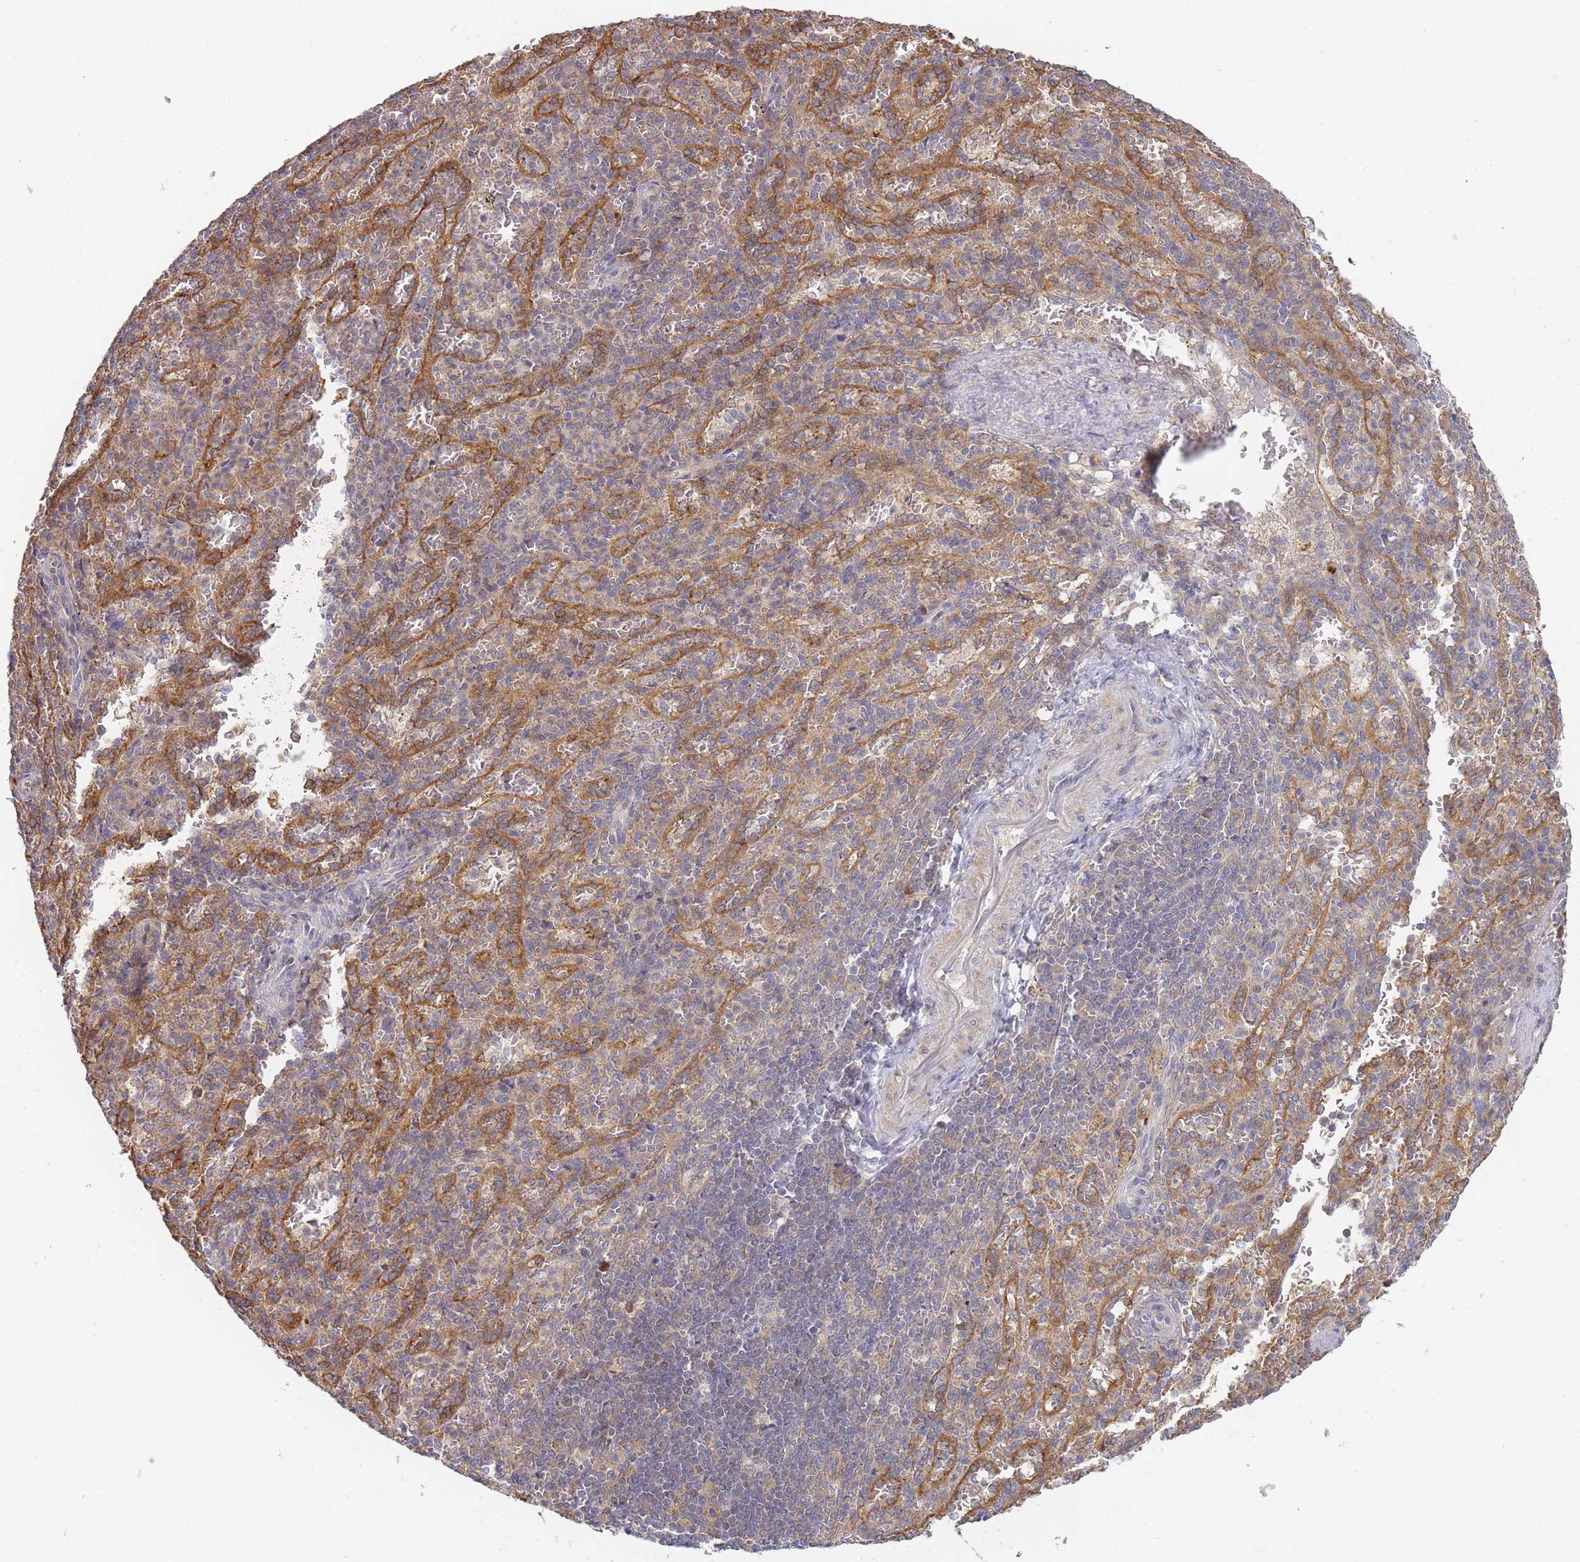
{"staining": {"intensity": "weak", "quantity": "25%-75%", "location": "cytoplasmic/membranous"}, "tissue": "spleen", "cell_type": "Cells in red pulp", "image_type": "normal", "snomed": [{"axis": "morphology", "description": "Normal tissue, NOS"}, {"axis": "topography", "description": "Spleen"}], "caption": "Immunohistochemical staining of normal human spleen reveals low levels of weak cytoplasmic/membranous positivity in approximately 25%-75% of cells in red pulp.", "gene": "TRIM26", "patient": {"sex": "female", "age": 21}}